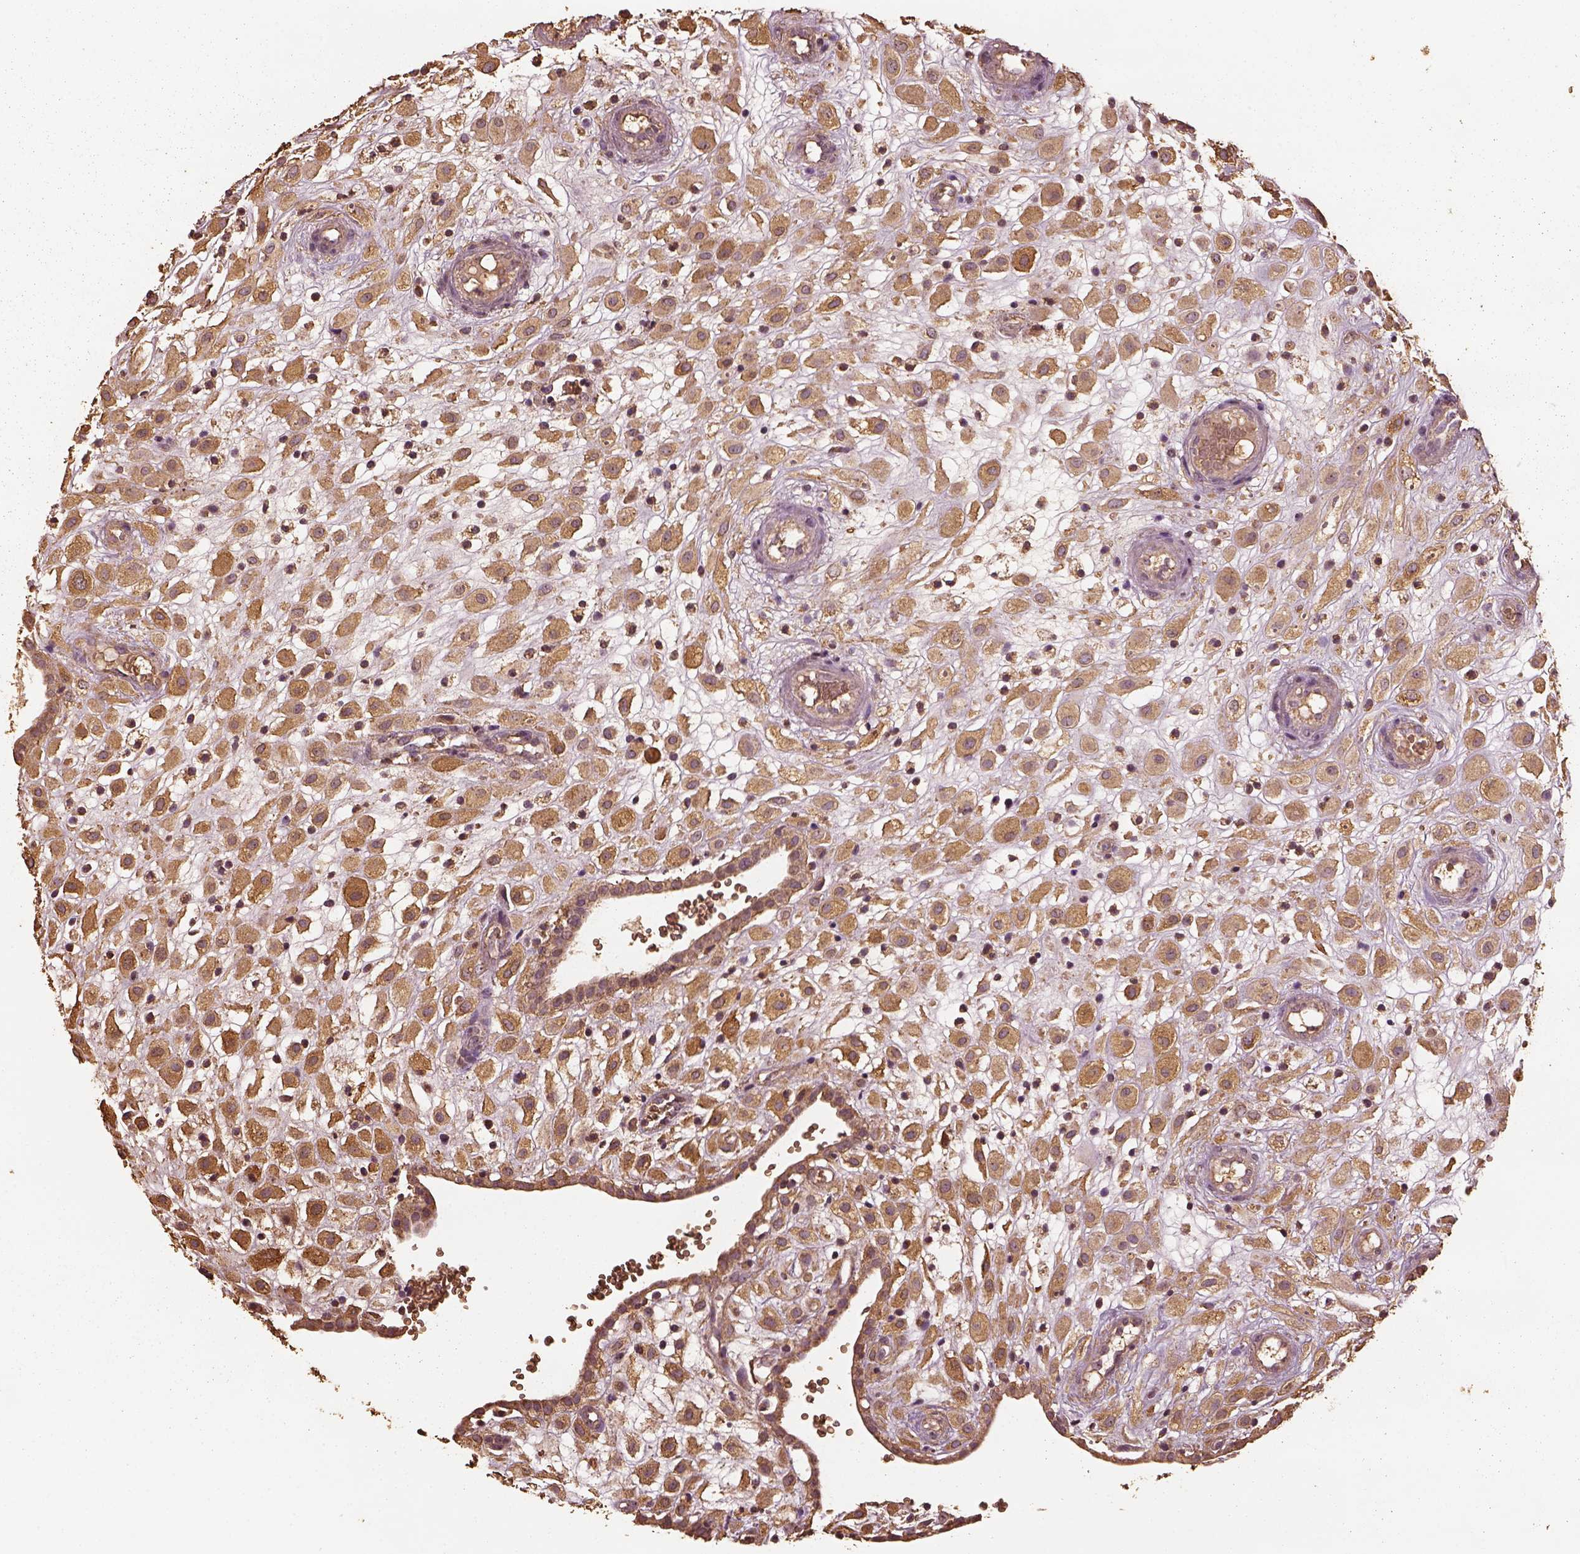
{"staining": {"intensity": "moderate", "quantity": ">75%", "location": "cytoplasmic/membranous"}, "tissue": "placenta", "cell_type": "Decidual cells", "image_type": "normal", "snomed": [{"axis": "morphology", "description": "Normal tissue, NOS"}, {"axis": "topography", "description": "Placenta"}], "caption": "Immunohistochemistry (IHC) micrograph of normal placenta stained for a protein (brown), which demonstrates medium levels of moderate cytoplasmic/membranous expression in approximately >75% of decidual cells.", "gene": "PTGES2", "patient": {"sex": "female", "age": 24}}